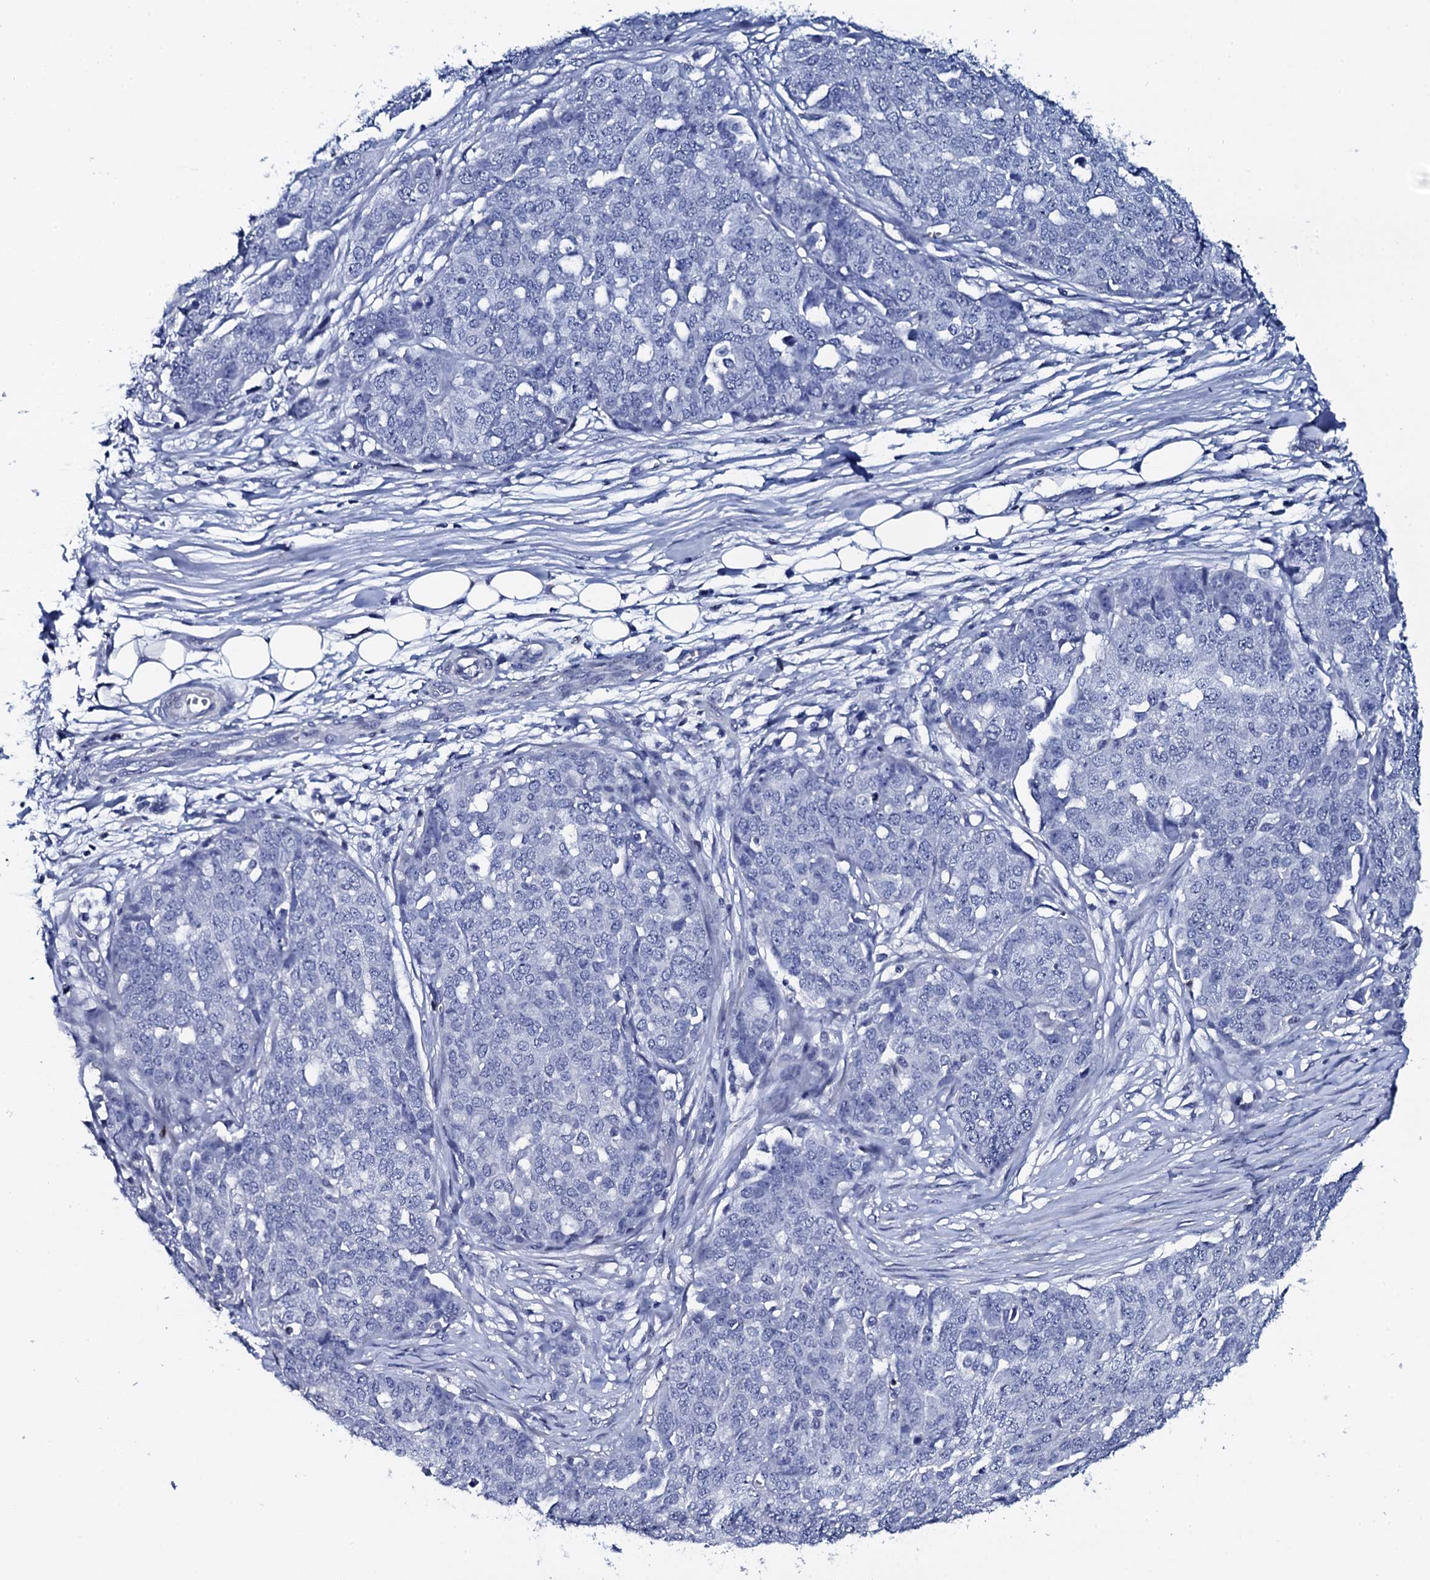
{"staining": {"intensity": "negative", "quantity": "none", "location": "none"}, "tissue": "ovarian cancer", "cell_type": "Tumor cells", "image_type": "cancer", "snomed": [{"axis": "morphology", "description": "Cystadenocarcinoma, serous, NOS"}, {"axis": "topography", "description": "Soft tissue"}, {"axis": "topography", "description": "Ovary"}], "caption": "High magnification brightfield microscopy of ovarian serous cystadenocarcinoma stained with DAB (brown) and counterstained with hematoxylin (blue): tumor cells show no significant staining.", "gene": "NPM2", "patient": {"sex": "female", "age": 57}}